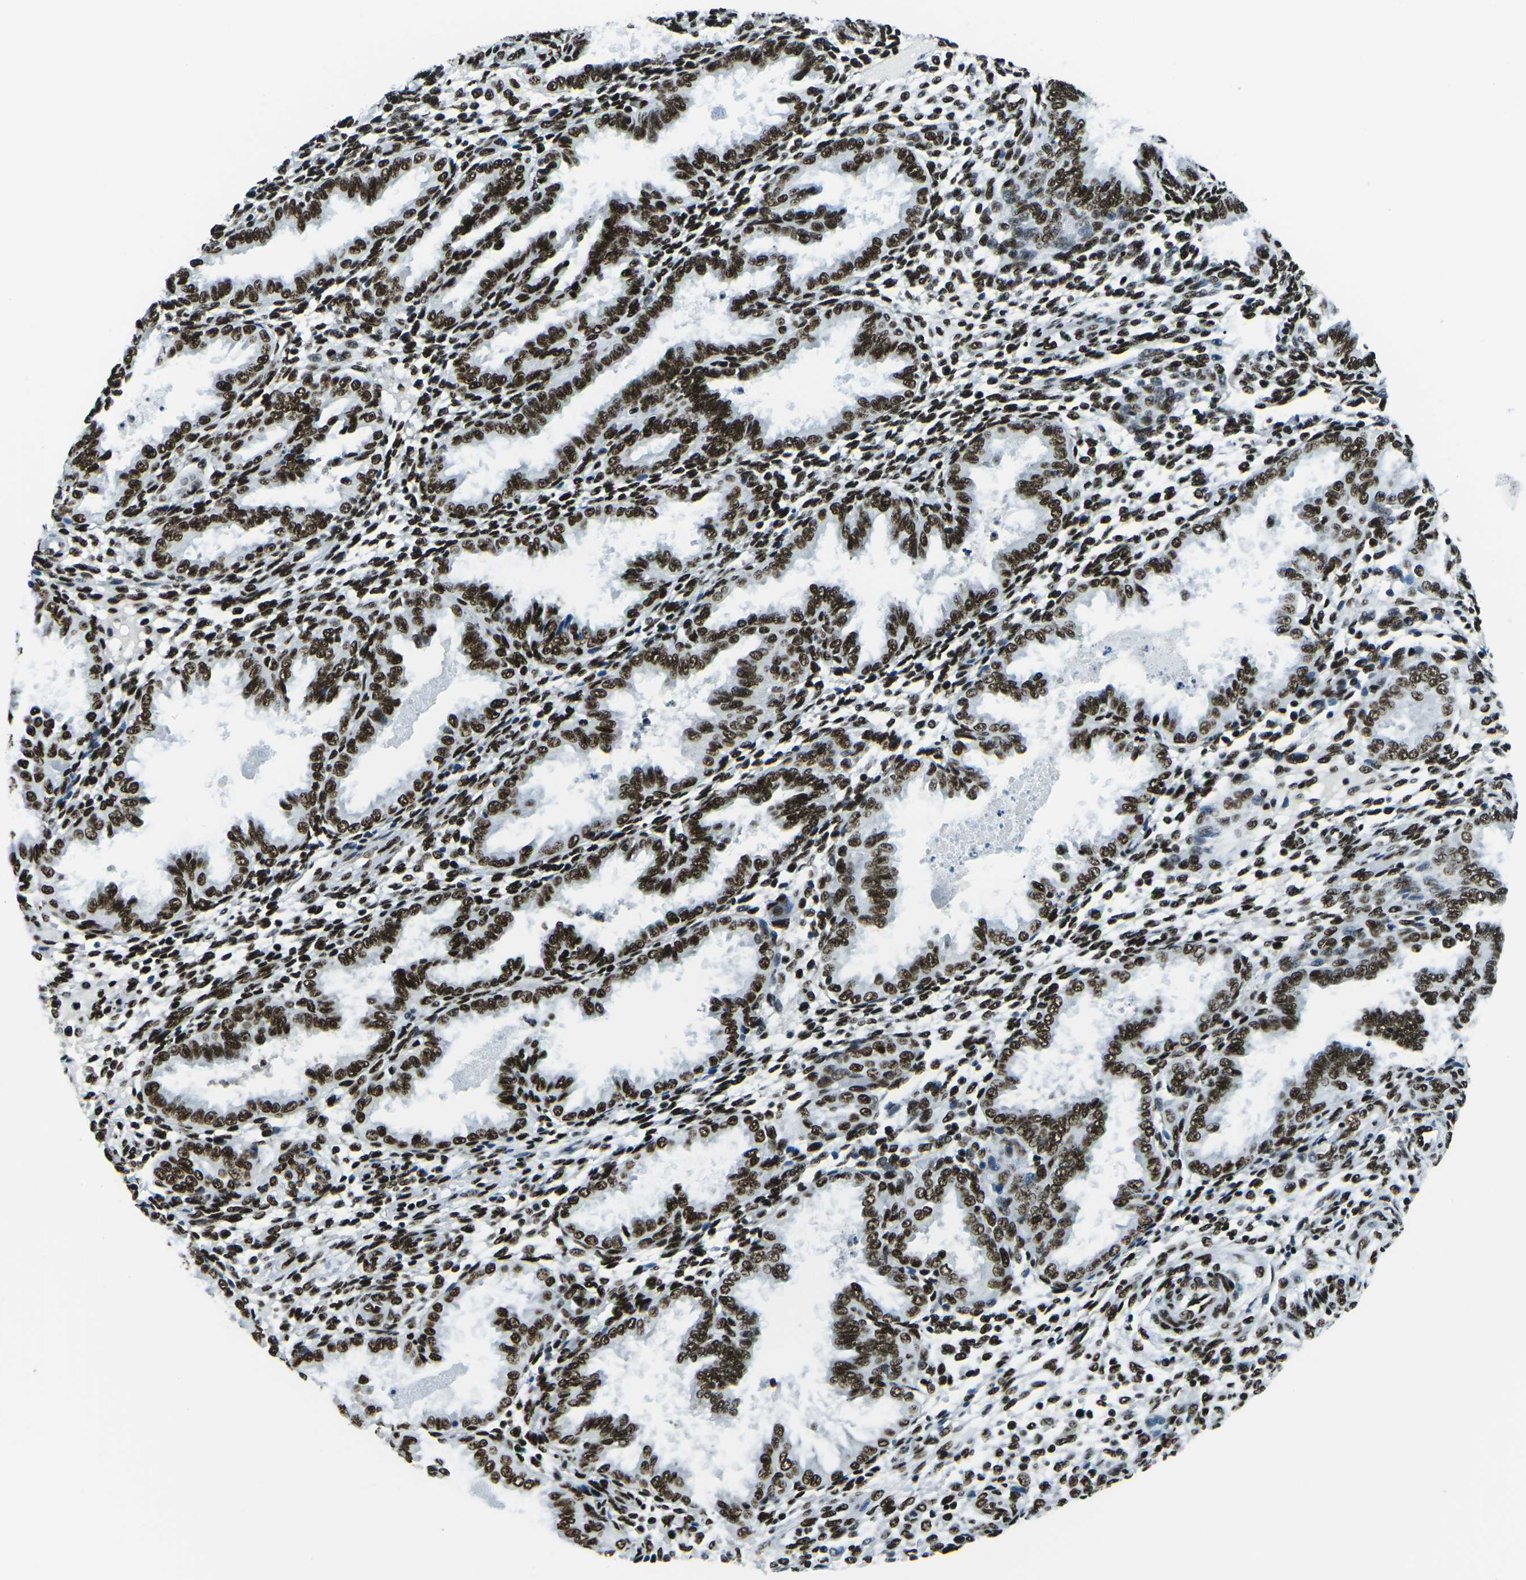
{"staining": {"intensity": "strong", "quantity": ">75%", "location": "nuclear"}, "tissue": "endometrium", "cell_type": "Cells in endometrial stroma", "image_type": "normal", "snomed": [{"axis": "morphology", "description": "Normal tissue, NOS"}, {"axis": "topography", "description": "Endometrium"}], "caption": "Immunohistochemical staining of unremarkable human endometrium displays high levels of strong nuclear staining in about >75% of cells in endometrial stroma. The protein of interest is stained brown, and the nuclei are stained in blue (DAB IHC with brightfield microscopy, high magnification).", "gene": "HNRNPL", "patient": {"sex": "female", "age": 33}}